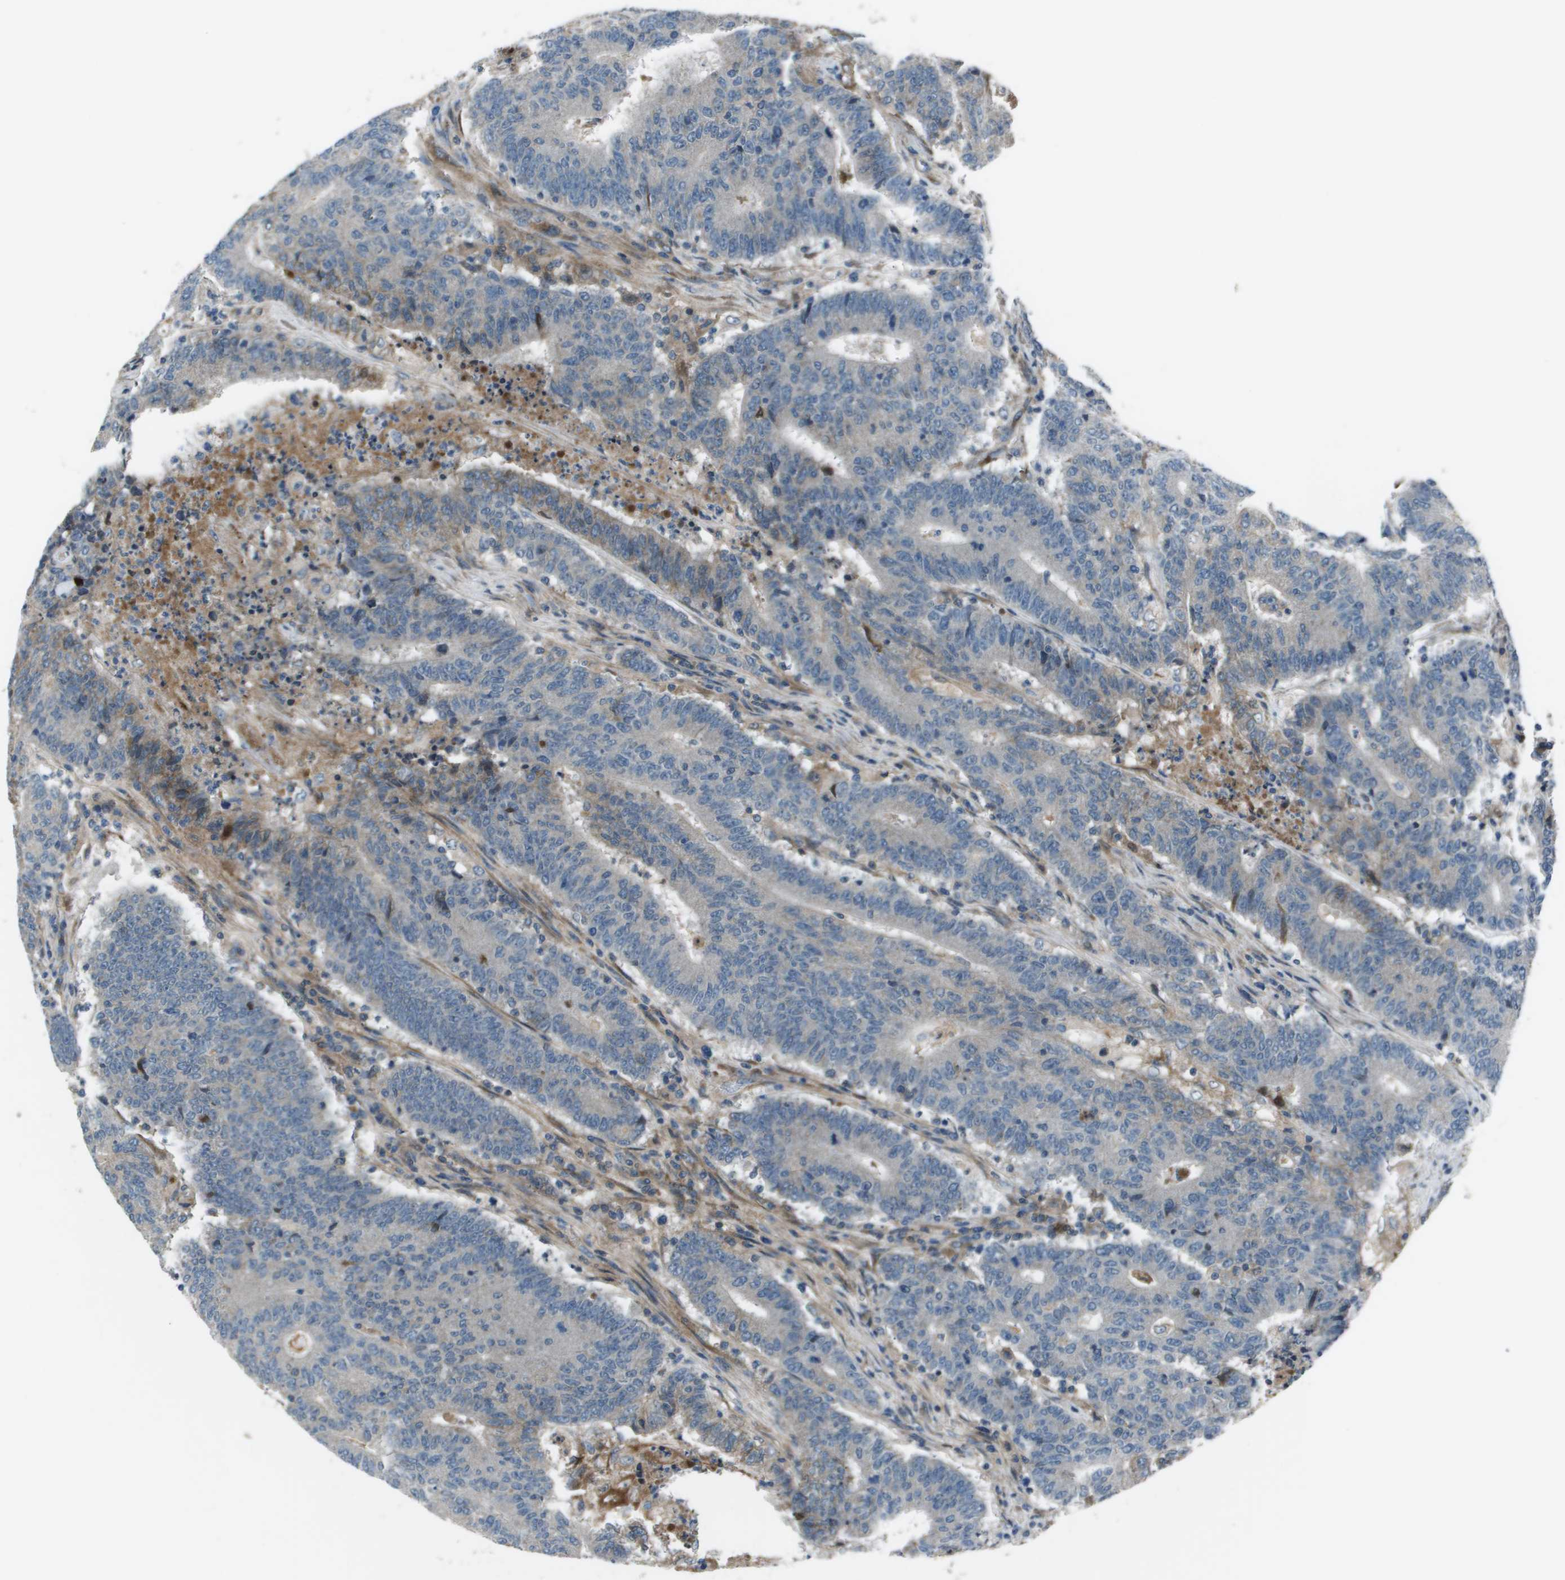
{"staining": {"intensity": "negative", "quantity": "none", "location": "none"}, "tissue": "colorectal cancer", "cell_type": "Tumor cells", "image_type": "cancer", "snomed": [{"axis": "morphology", "description": "Normal tissue, NOS"}, {"axis": "morphology", "description": "Adenocarcinoma, NOS"}, {"axis": "topography", "description": "Colon"}], "caption": "Colorectal cancer was stained to show a protein in brown. There is no significant expression in tumor cells.", "gene": "PCOLCE", "patient": {"sex": "female", "age": 75}}